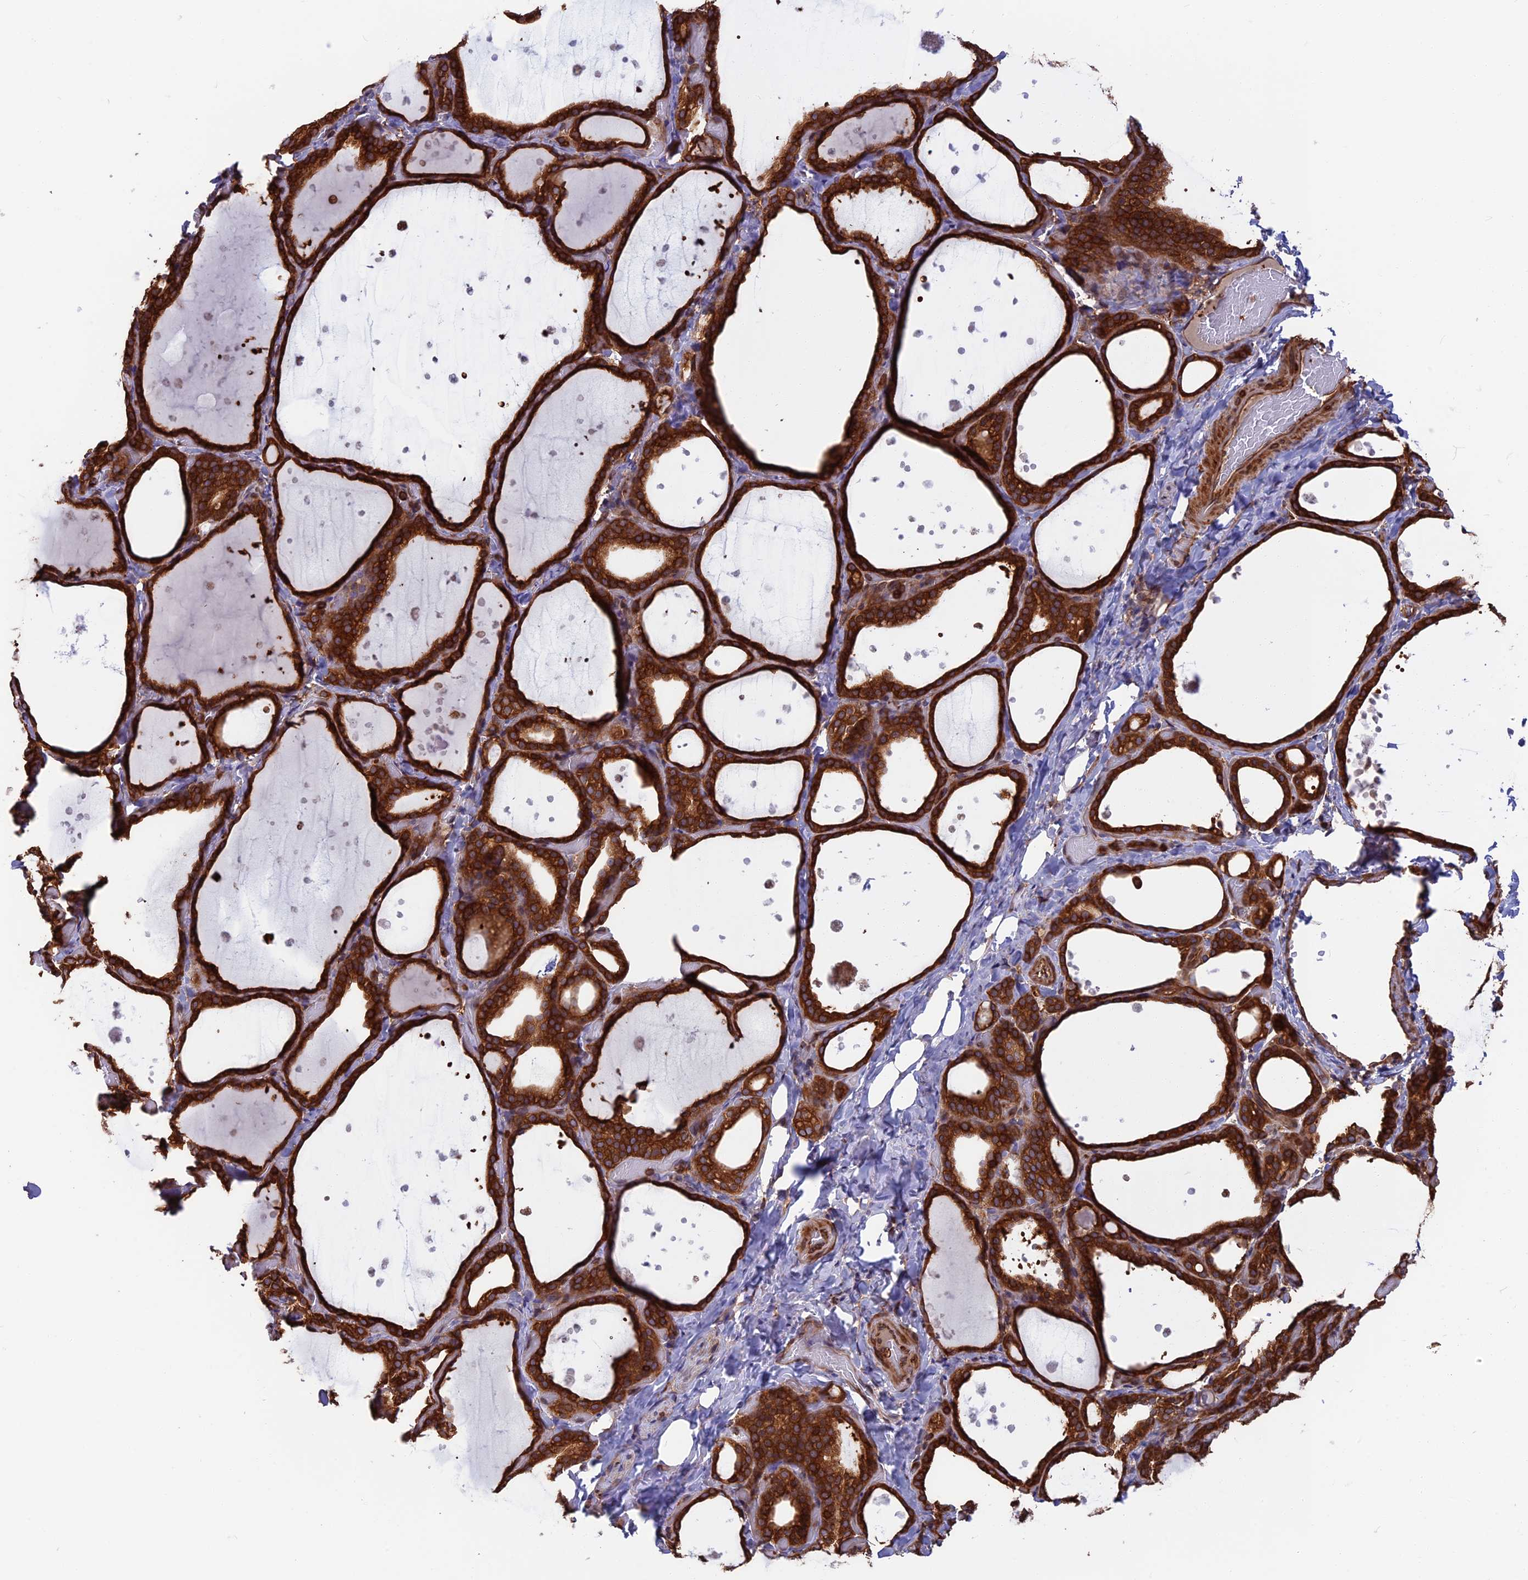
{"staining": {"intensity": "strong", "quantity": ">75%", "location": "cytoplasmic/membranous"}, "tissue": "thyroid gland", "cell_type": "Glandular cells", "image_type": "normal", "snomed": [{"axis": "morphology", "description": "Normal tissue, NOS"}, {"axis": "topography", "description": "Thyroid gland"}], "caption": "The histopathology image reveals staining of unremarkable thyroid gland, revealing strong cytoplasmic/membranous protein positivity (brown color) within glandular cells.", "gene": "WDR1", "patient": {"sex": "female", "age": 44}}